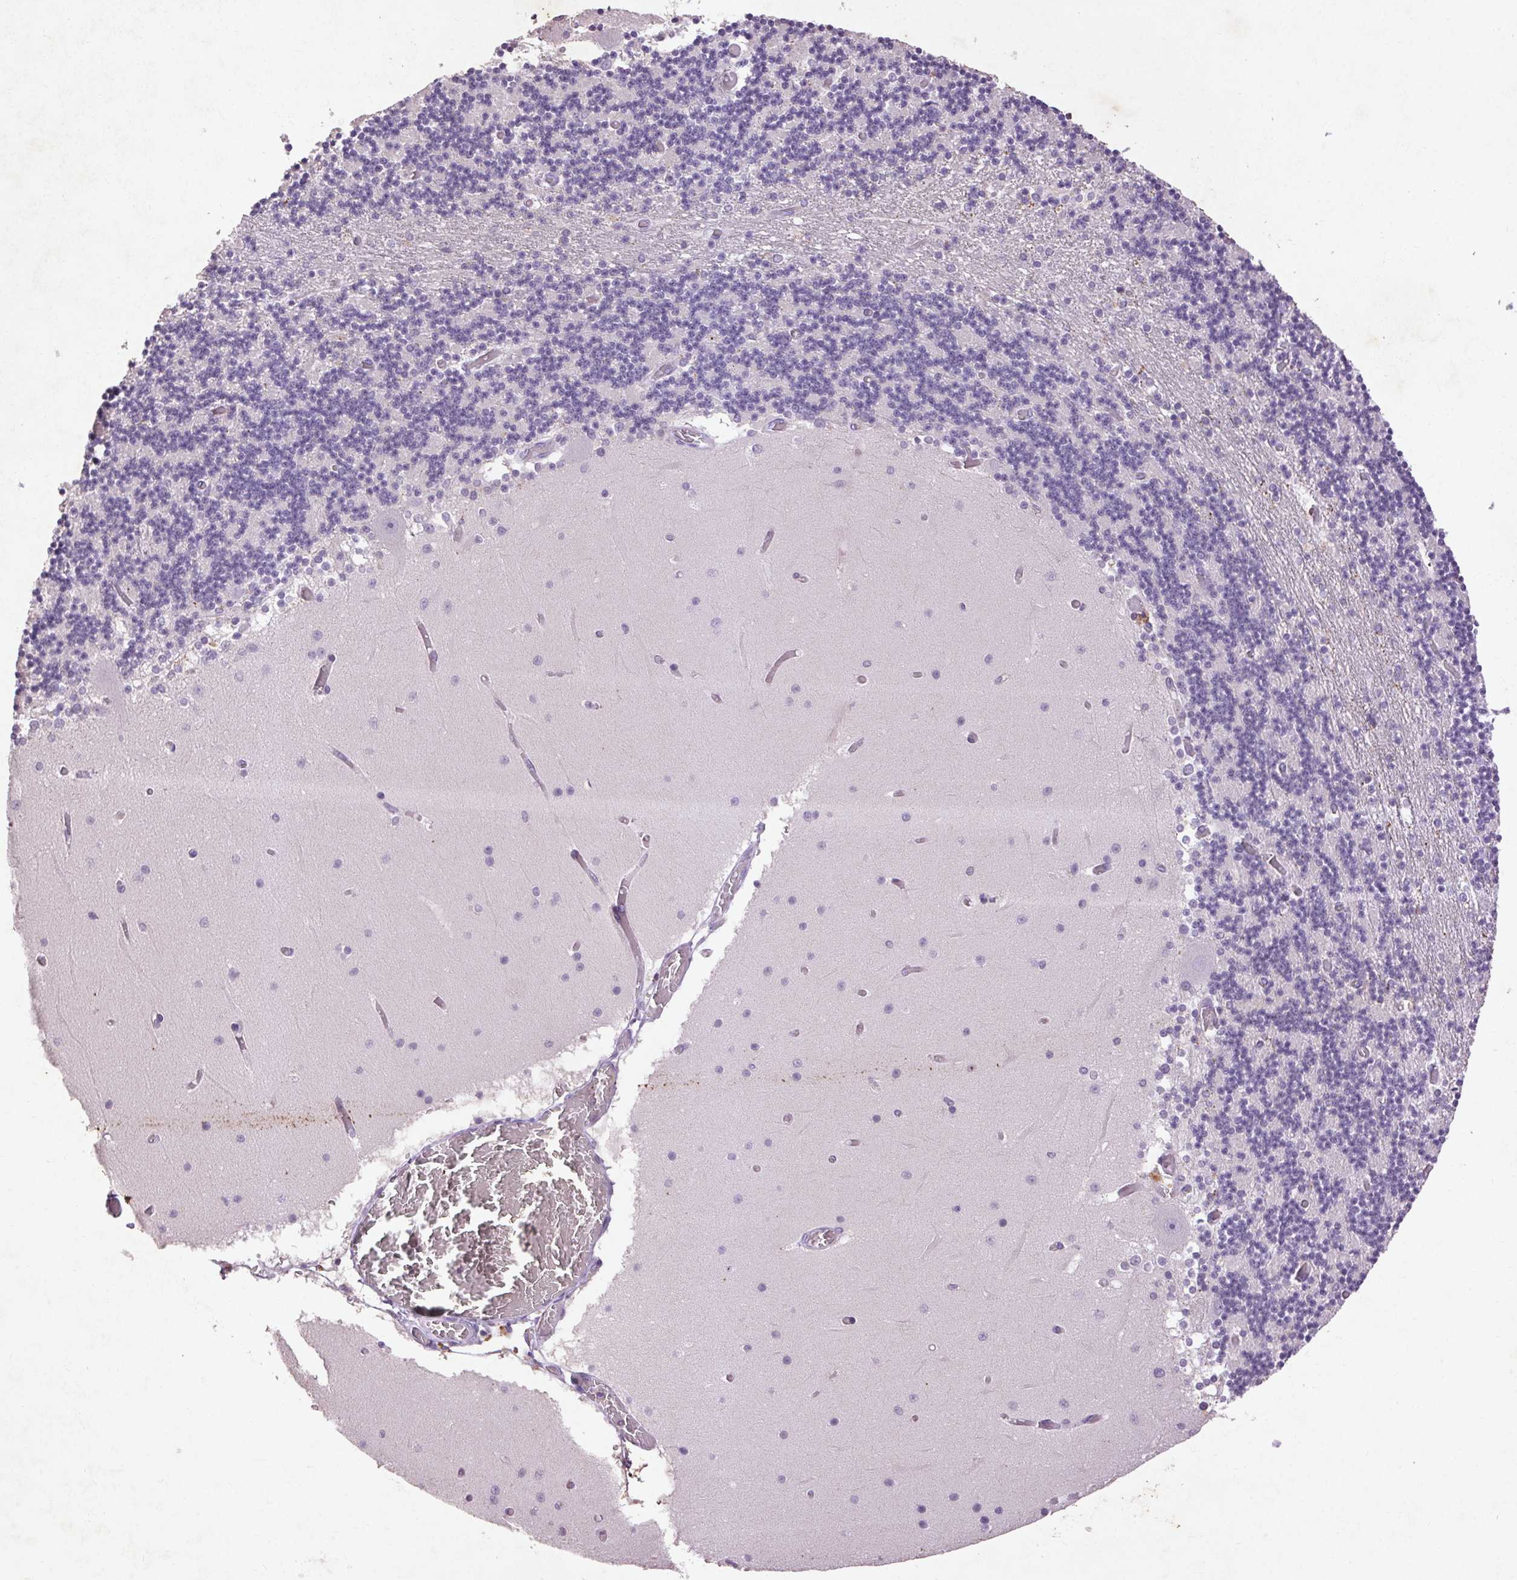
{"staining": {"intensity": "negative", "quantity": "none", "location": "none"}, "tissue": "cerebellum", "cell_type": "Cells in granular layer", "image_type": "normal", "snomed": [{"axis": "morphology", "description": "Normal tissue, NOS"}, {"axis": "topography", "description": "Cerebellum"}], "caption": "An immunohistochemistry histopathology image of normal cerebellum is shown. There is no staining in cells in granular layer of cerebellum. (DAB IHC visualized using brightfield microscopy, high magnification).", "gene": "FNDC7", "patient": {"sex": "female", "age": 28}}